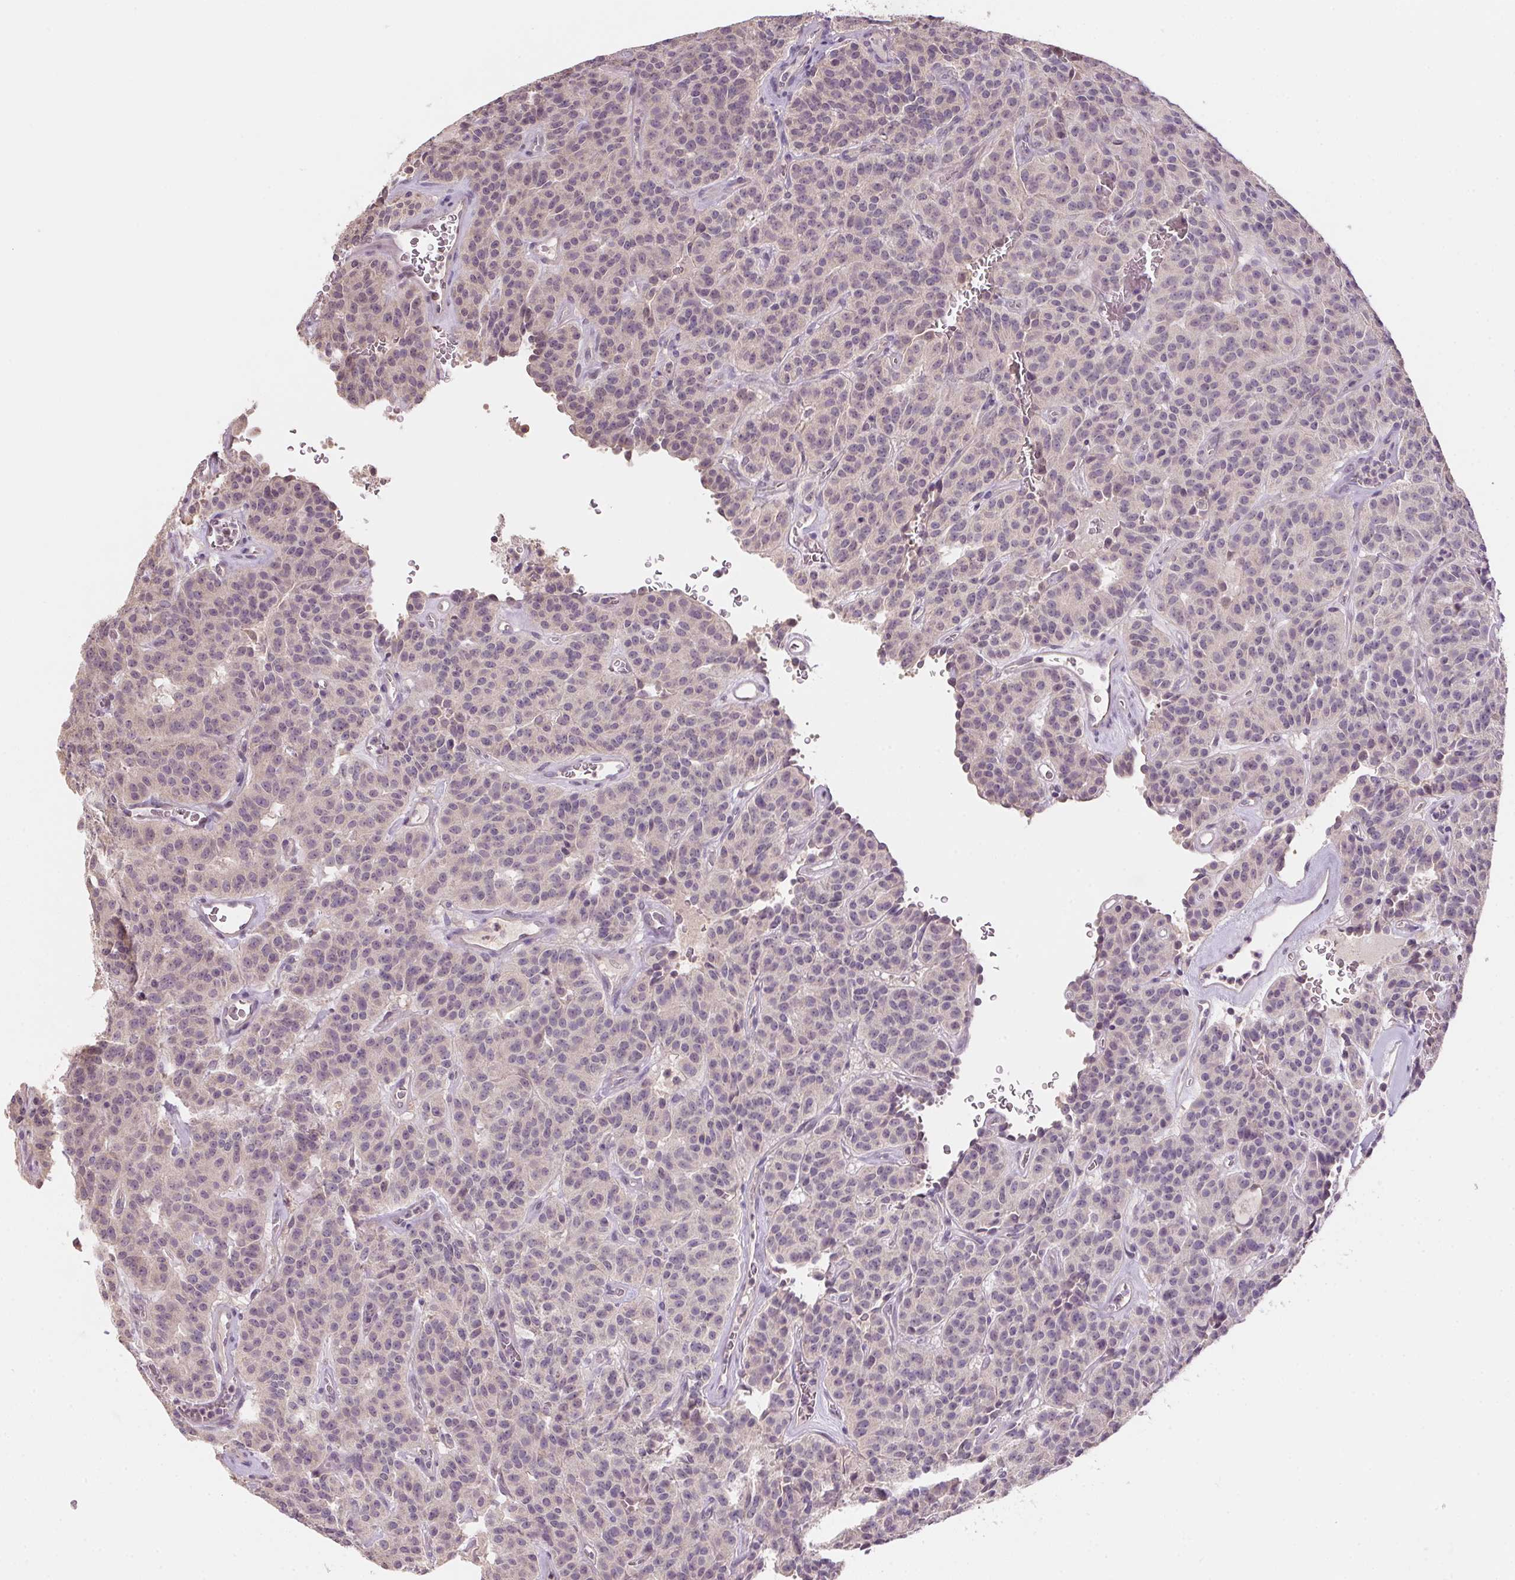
{"staining": {"intensity": "weak", "quantity": "<25%", "location": "nuclear"}, "tissue": "carcinoid", "cell_type": "Tumor cells", "image_type": "cancer", "snomed": [{"axis": "morphology", "description": "Carcinoid, malignant, NOS"}, {"axis": "topography", "description": "Lung"}], "caption": "Carcinoid stained for a protein using immunohistochemistry (IHC) reveals no staining tumor cells.", "gene": "ALDH8A1", "patient": {"sex": "female", "age": 61}}